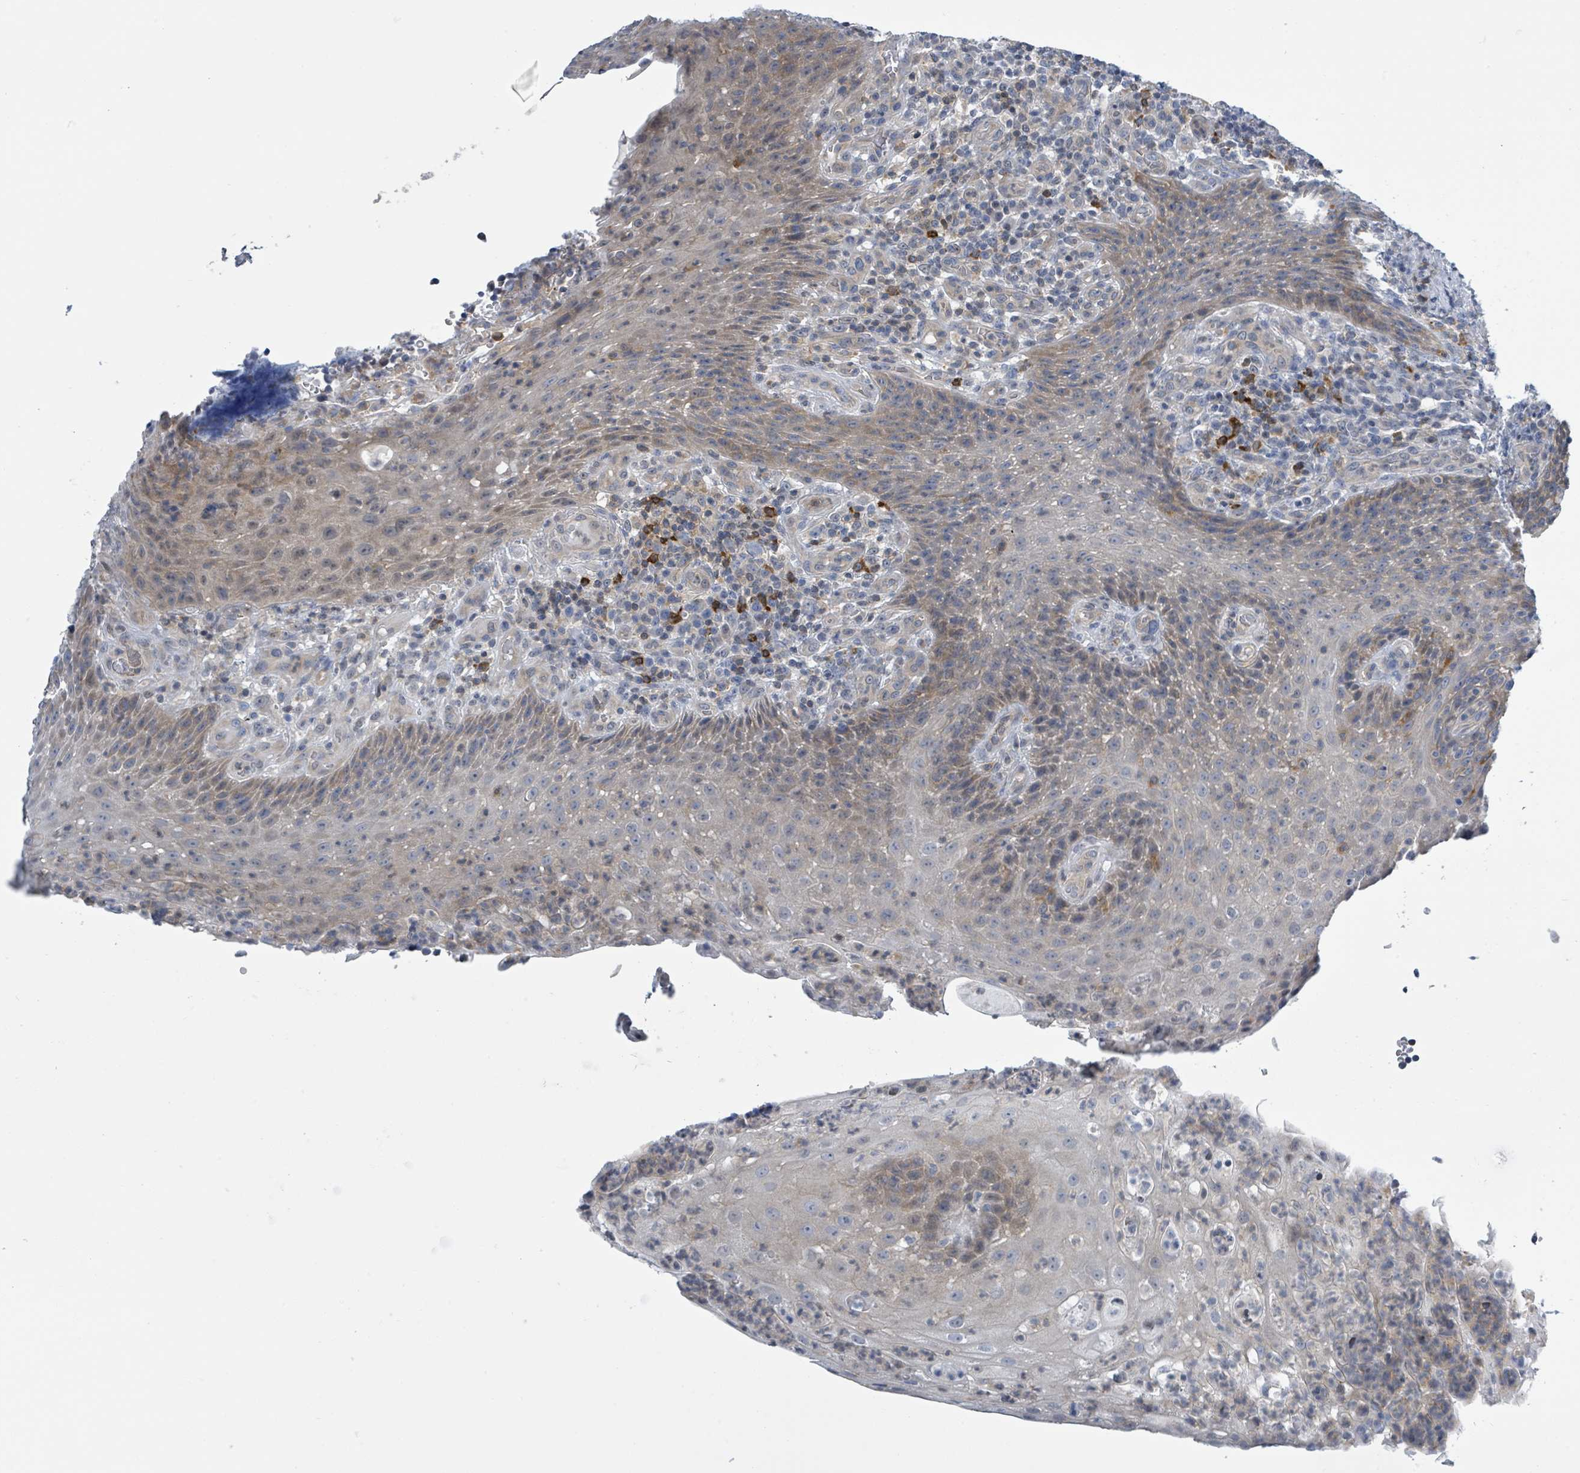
{"staining": {"intensity": "strong", "quantity": "25%-75%", "location": "cytoplasmic/membranous"}, "tissue": "tonsil", "cell_type": "Germinal center cells", "image_type": "normal", "snomed": [{"axis": "morphology", "description": "Normal tissue, NOS"}, {"axis": "topography", "description": "Tonsil"}], "caption": "Immunohistochemistry (IHC) photomicrograph of benign tonsil: tonsil stained using IHC reveals high levels of strong protein expression localized specifically in the cytoplasmic/membranous of germinal center cells, appearing as a cytoplasmic/membranous brown color.", "gene": "DGKZ", "patient": {"sex": "male", "age": 17}}